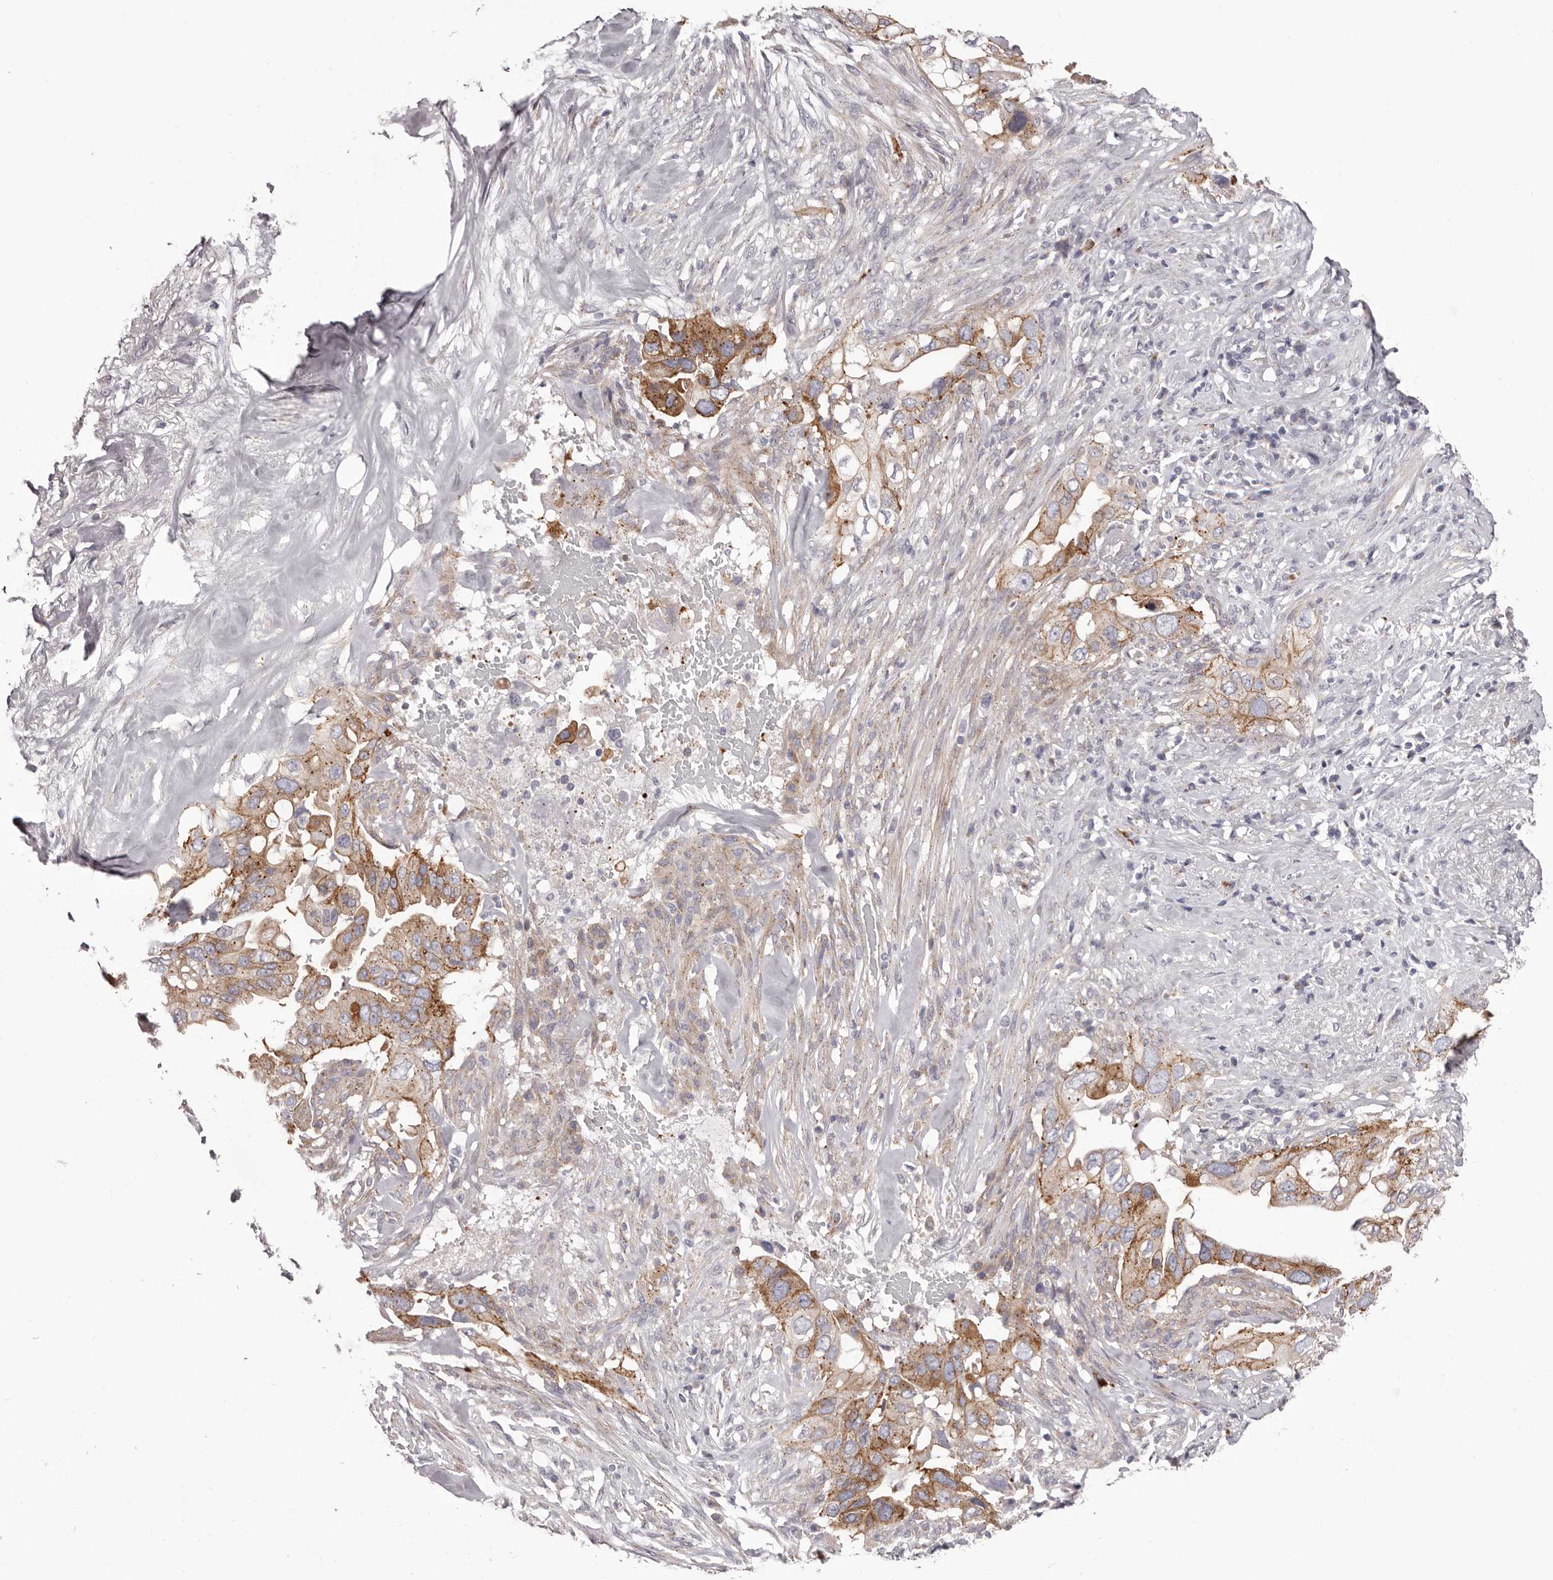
{"staining": {"intensity": "moderate", "quantity": ">75%", "location": "cytoplasmic/membranous"}, "tissue": "pancreatic cancer", "cell_type": "Tumor cells", "image_type": "cancer", "snomed": [{"axis": "morphology", "description": "Inflammation, NOS"}, {"axis": "morphology", "description": "Adenocarcinoma, NOS"}, {"axis": "topography", "description": "Pancreas"}], "caption": "High-magnification brightfield microscopy of adenocarcinoma (pancreatic) stained with DAB (brown) and counterstained with hematoxylin (blue). tumor cells exhibit moderate cytoplasmic/membranous positivity is seen in about>75% of cells.", "gene": "PEG10", "patient": {"sex": "female", "age": 56}}